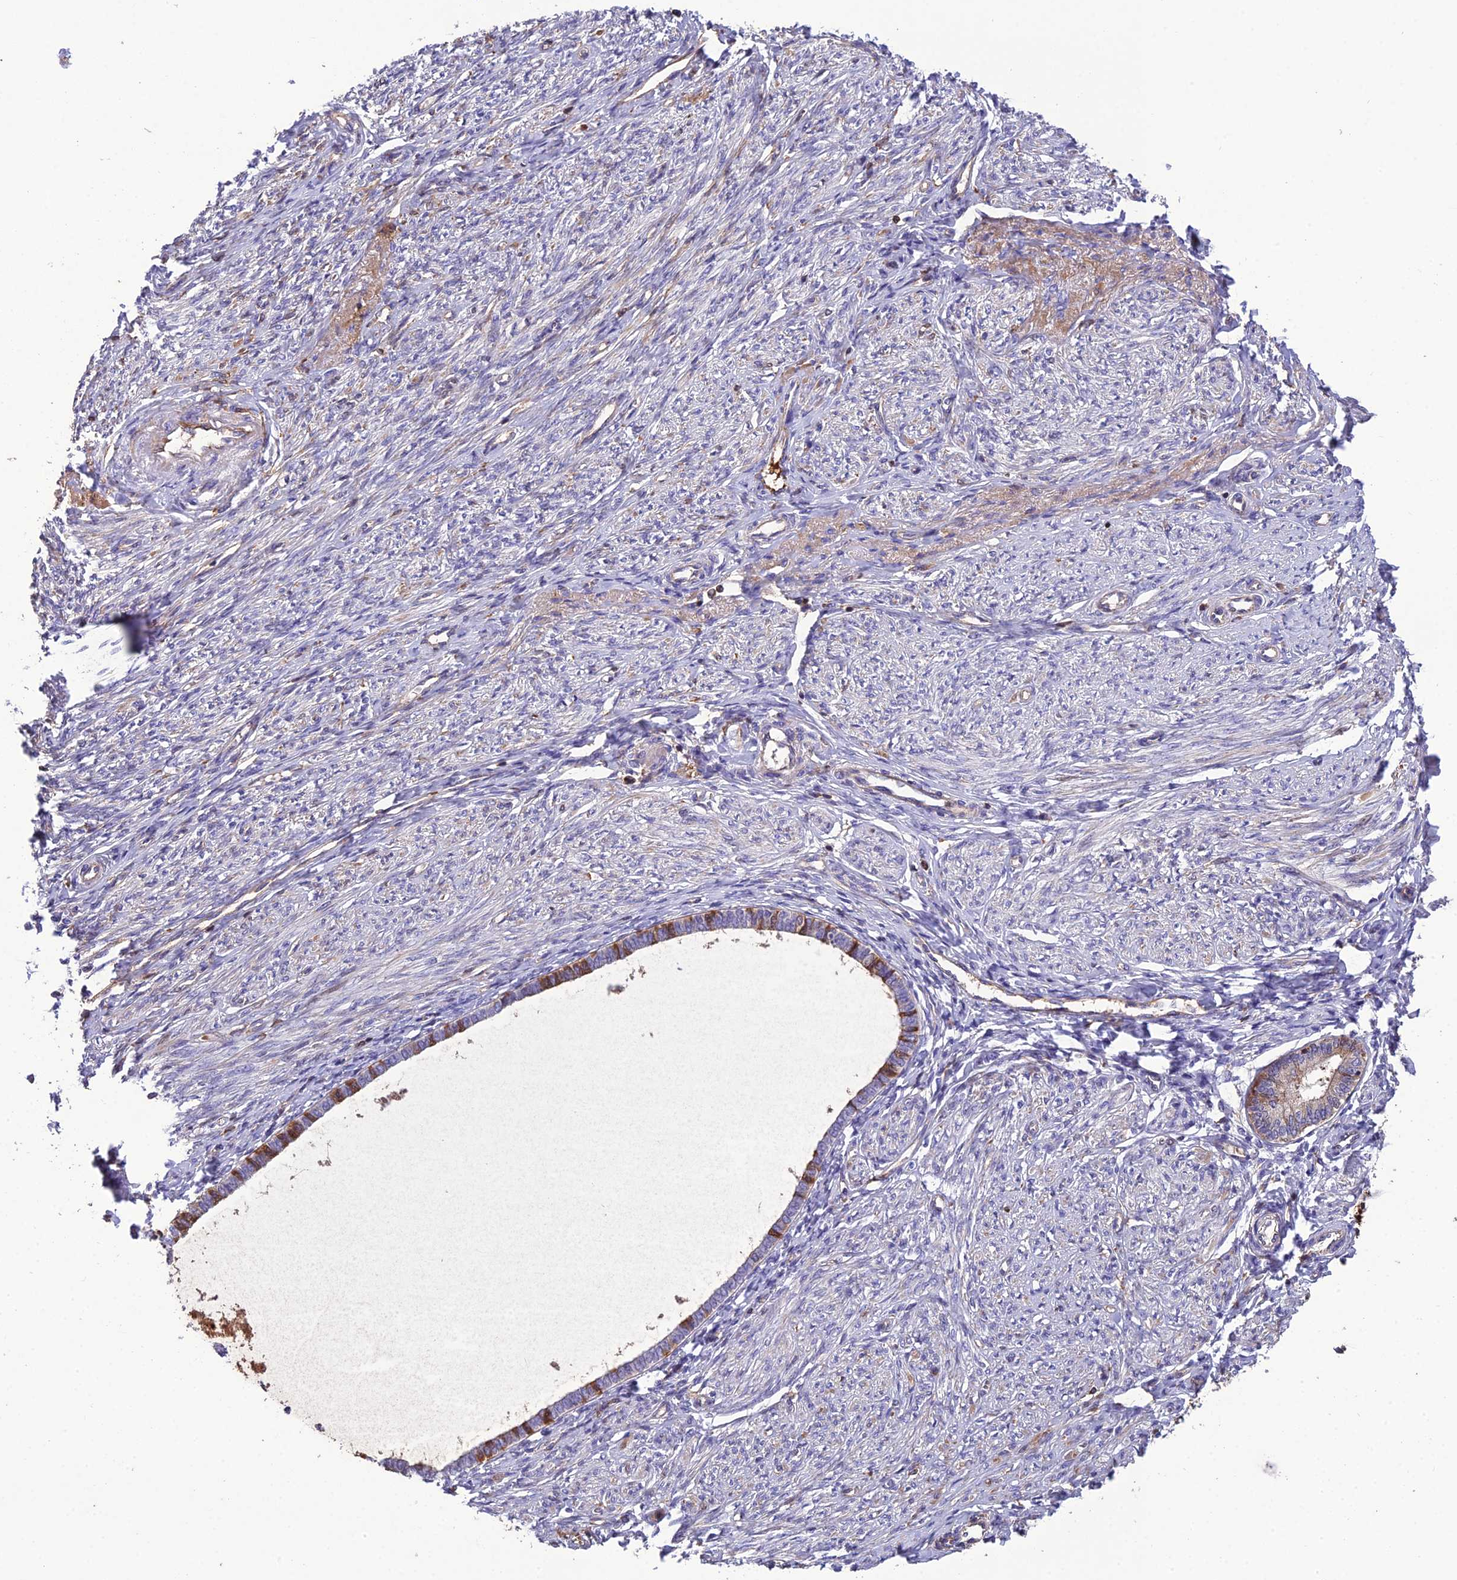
{"staining": {"intensity": "weak", "quantity": "<25%", "location": "cytoplasmic/membranous"}, "tissue": "endometrium", "cell_type": "Cells in endometrial stroma", "image_type": "normal", "snomed": [{"axis": "morphology", "description": "Normal tissue, NOS"}, {"axis": "topography", "description": "Endometrium"}], "caption": "The IHC photomicrograph has no significant positivity in cells in endometrial stroma of endometrium.", "gene": "MIOS", "patient": {"sex": "female", "age": 72}}